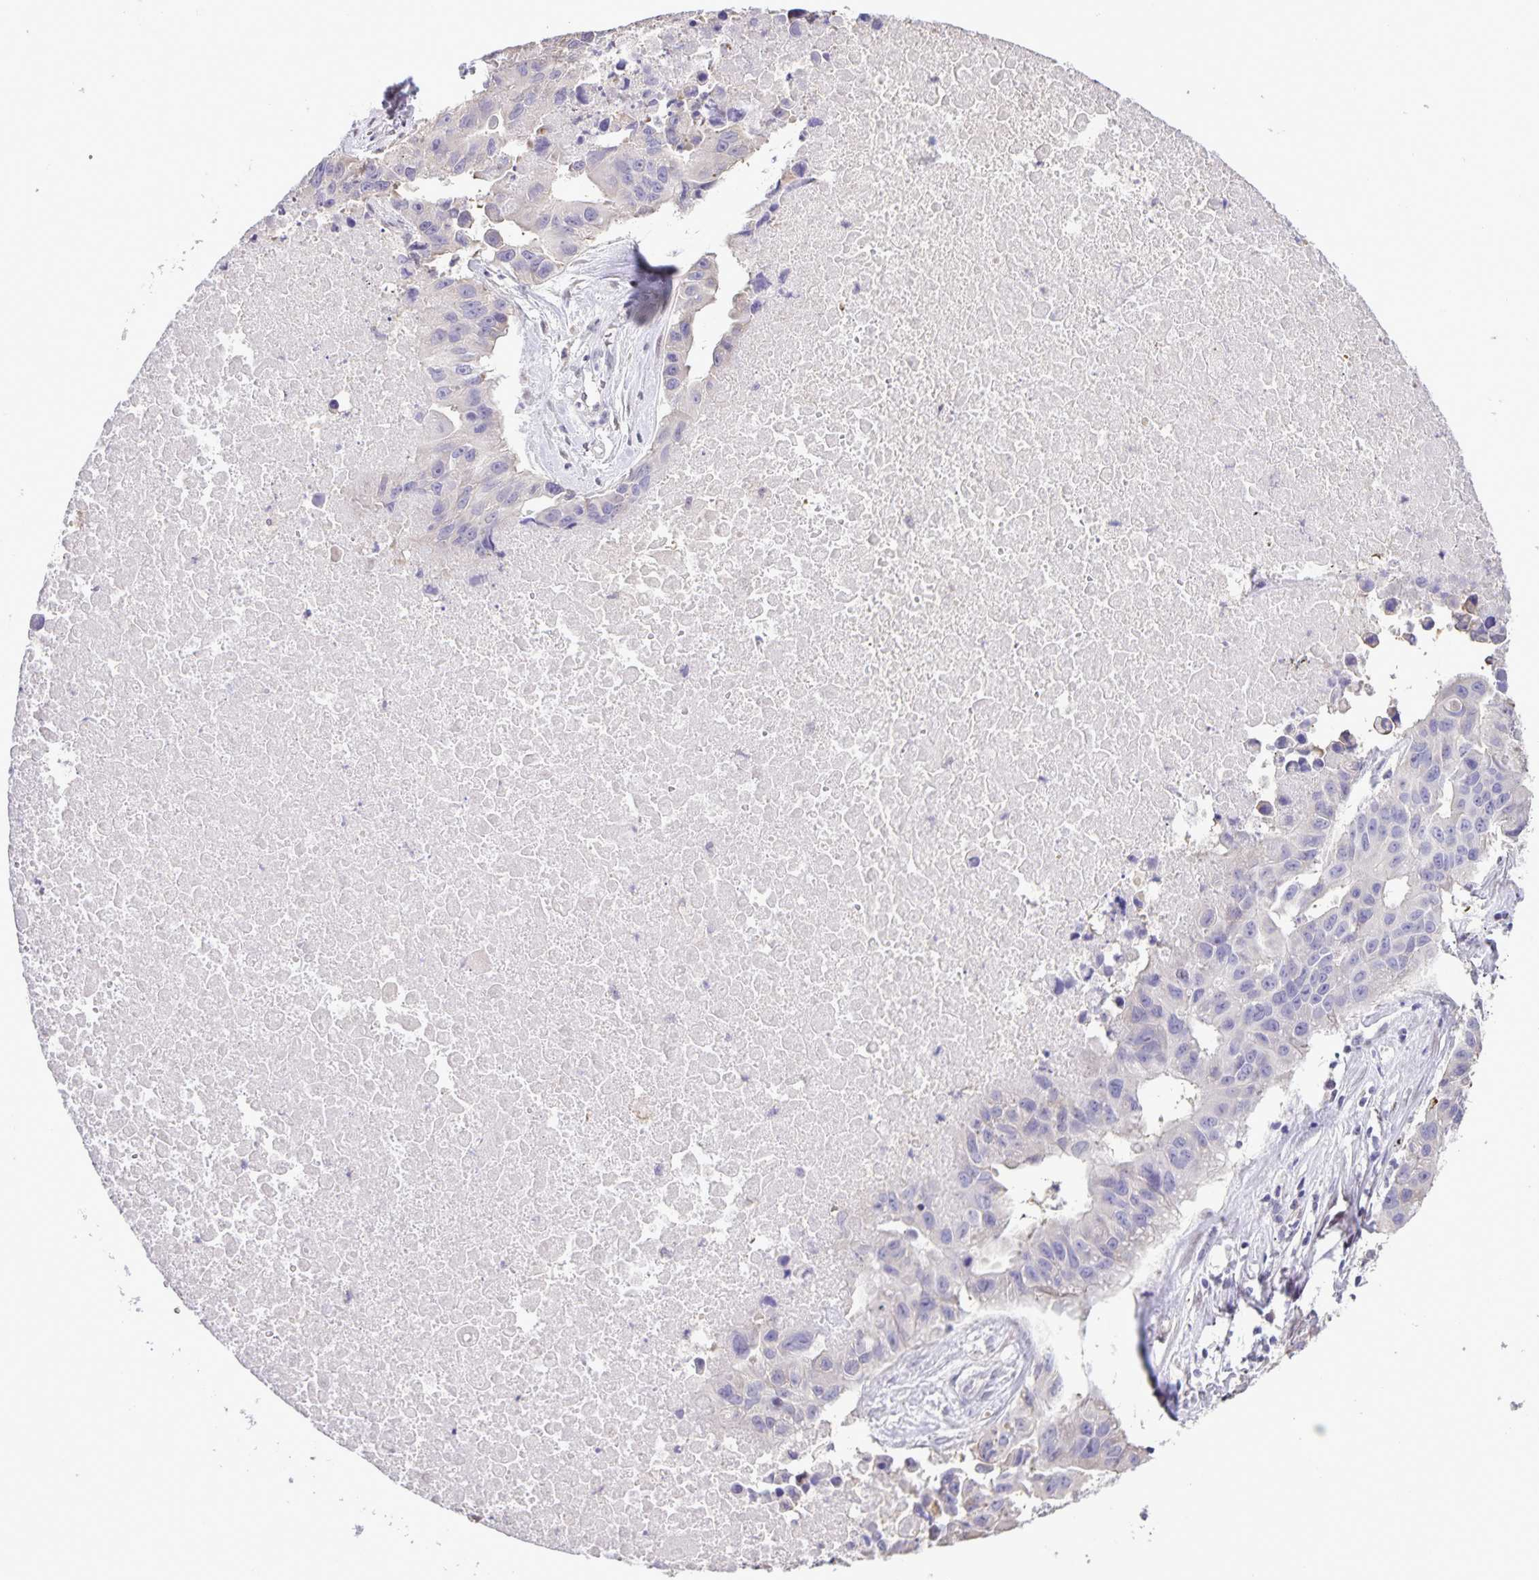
{"staining": {"intensity": "negative", "quantity": "none", "location": "none"}, "tissue": "lung cancer", "cell_type": "Tumor cells", "image_type": "cancer", "snomed": [{"axis": "morphology", "description": "Adenocarcinoma, NOS"}, {"axis": "topography", "description": "Lymph node"}, {"axis": "topography", "description": "Lung"}], "caption": "Tumor cells are negative for protein expression in human lung cancer (adenocarcinoma). Nuclei are stained in blue.", "gene": "ONECUT2", "patient": {"sex": "male", "age": 64}}